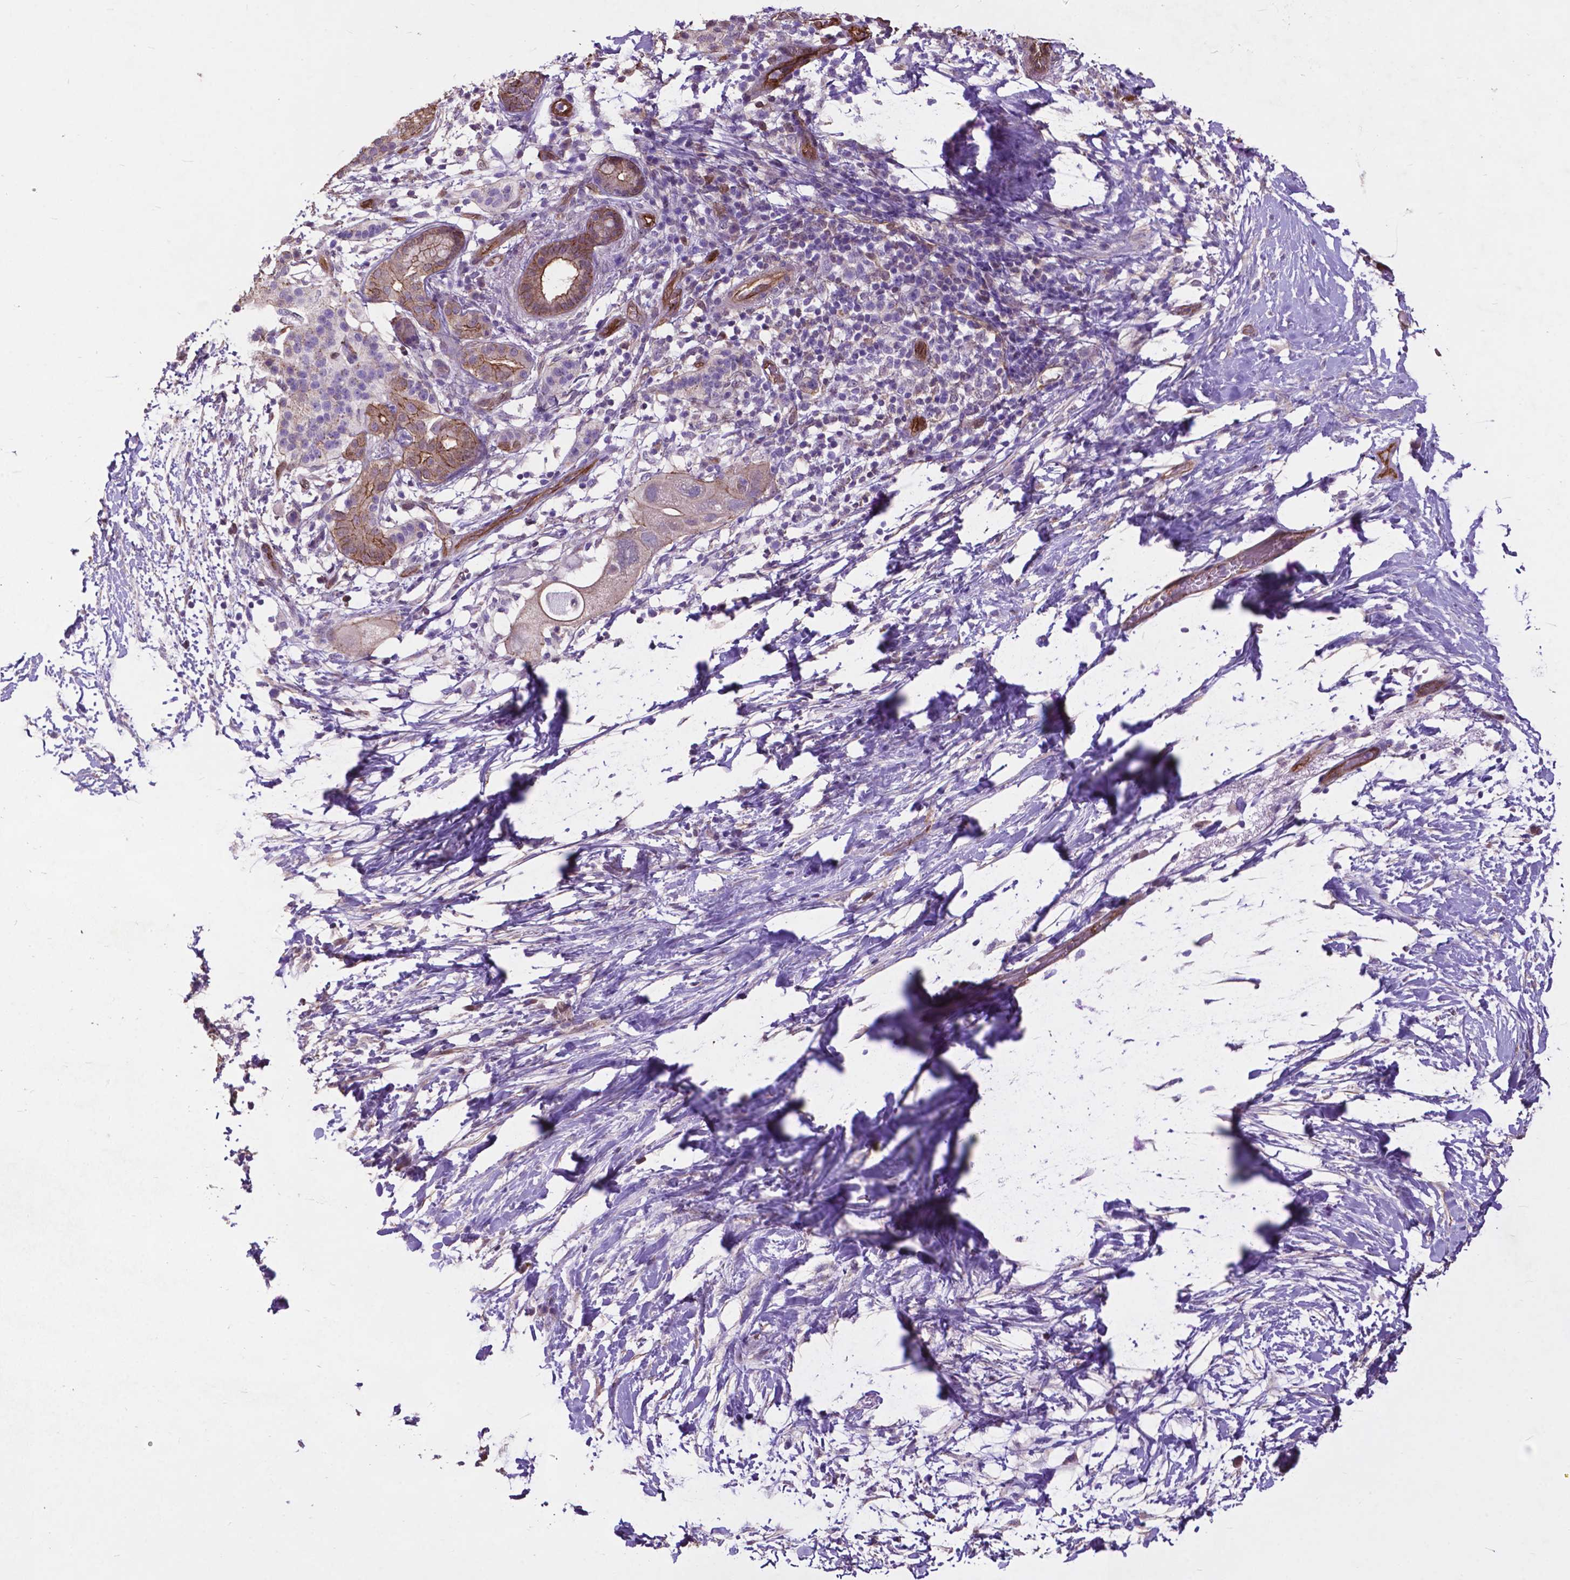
{"staining": {"intensity": "moderate", "quantity": "25%-75%", "location": "cytoplasmic/membranous"}, "tissue": "pancreatic cancer", "cell_type": "Tumor cells", "image_type": "cancer", "snomed": [{"axis": "morphology", "description": "Adenocarcinoma, NOS"}, {"axis": "topography", "description": "Pancreas"}], "caption": "IHC image of neoplastic tissue: human pancreatic cancer (adenocarcinoma) stained using IHC demonstrates medium levels of moderate protein expression localized specifically in the cytoplasmic/membranous of tumor cells, appearing as a cytoplasmic/membranous brown color.", "gene": "PDLIM1", "patient": {"sex": "female", "age": 72}}